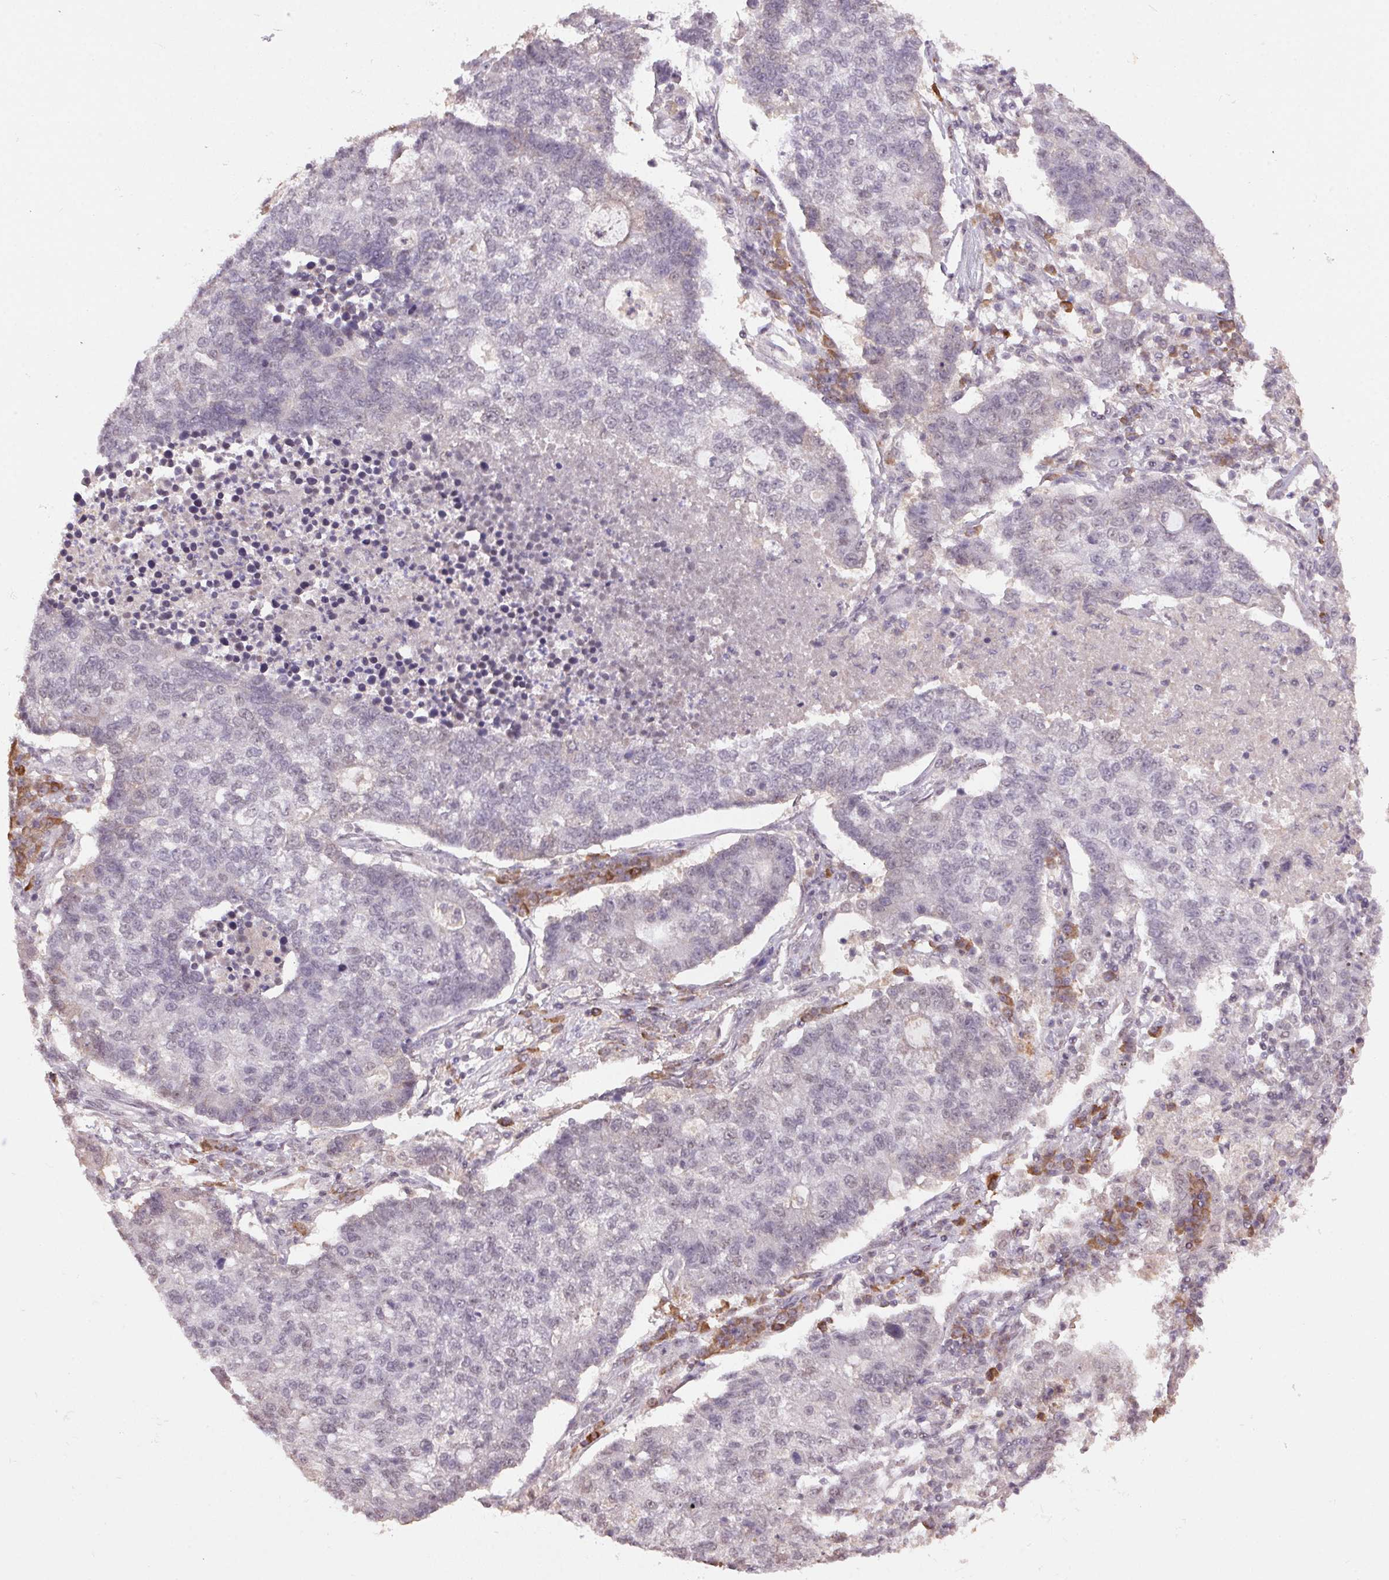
{"staining": {"intensity": "negative", "quantity": "none", "location": "none"}, "tissue": "lung cancer", "cell_type": "Tumor cells", "image_type": "cancer", "snomed": [{"axis": "morphology", "description": "Adenocarcinoma, NOS"}, {"axis": "topography", "description": "Lung"}], "caption": "Lung cancer (adenocarcinoma) stained for a protein using immunohistochemistry (IHC) reveals no expression tumor cells.", "gene": "ZBTB4", "patient": {"sex": "male", "age": 57}}